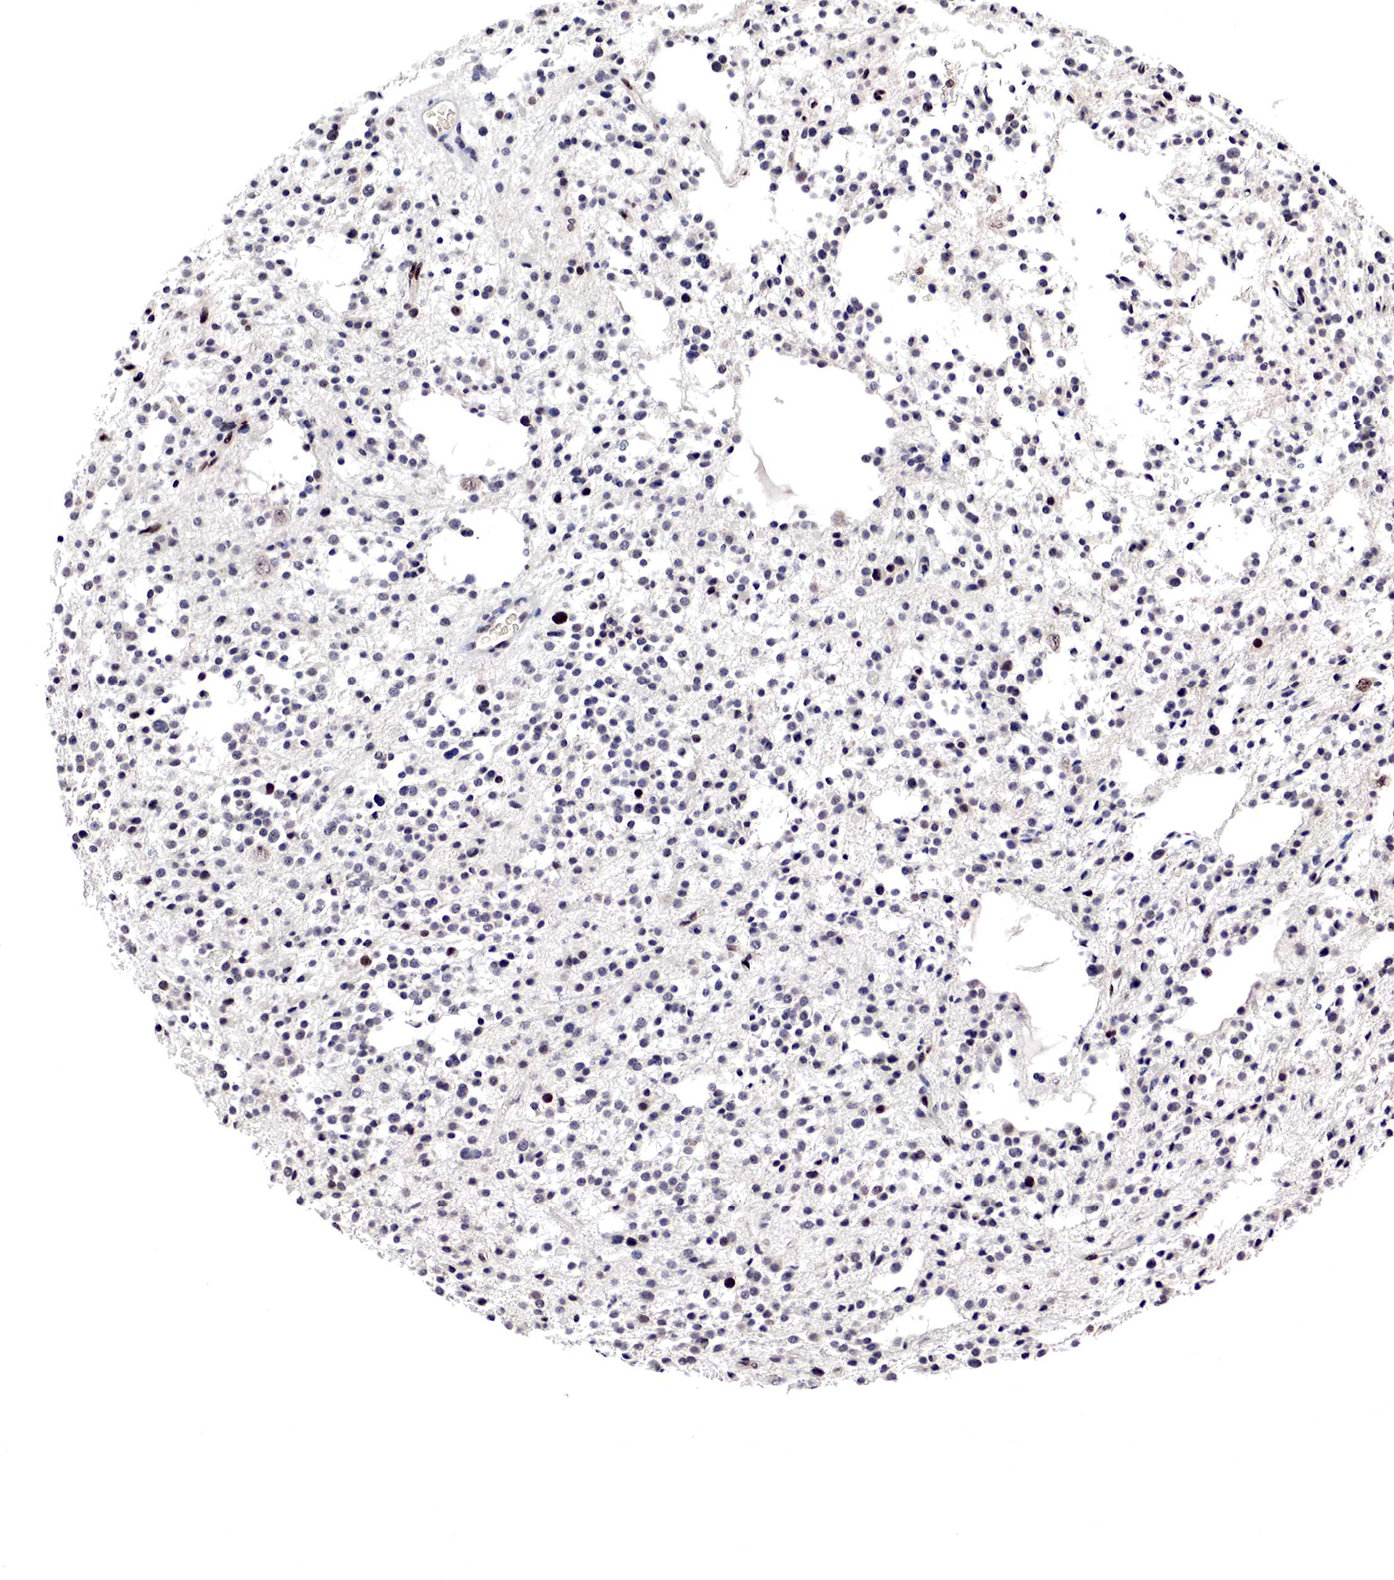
{"staining": {"intensity": "moderate", "quantity": "<25%", "location": "nuclear"}, "tissue": "glioma", "cell_type": "Tumor cells", "image_type": "cancer", "snomed": [{"axis": "morphology", "description": "Glioma, malignant, Low grade"}, {"axis": "topography", "description": "Brain"}], "caption": "This photomicrograph exhibits immunohistochemistry staining of human malignant low-grade glioma, with low moderate nuclear staining in about <25% of tumor cells.", "gene": "DACH2", "patient": {"sex": "female", "age": 36}}